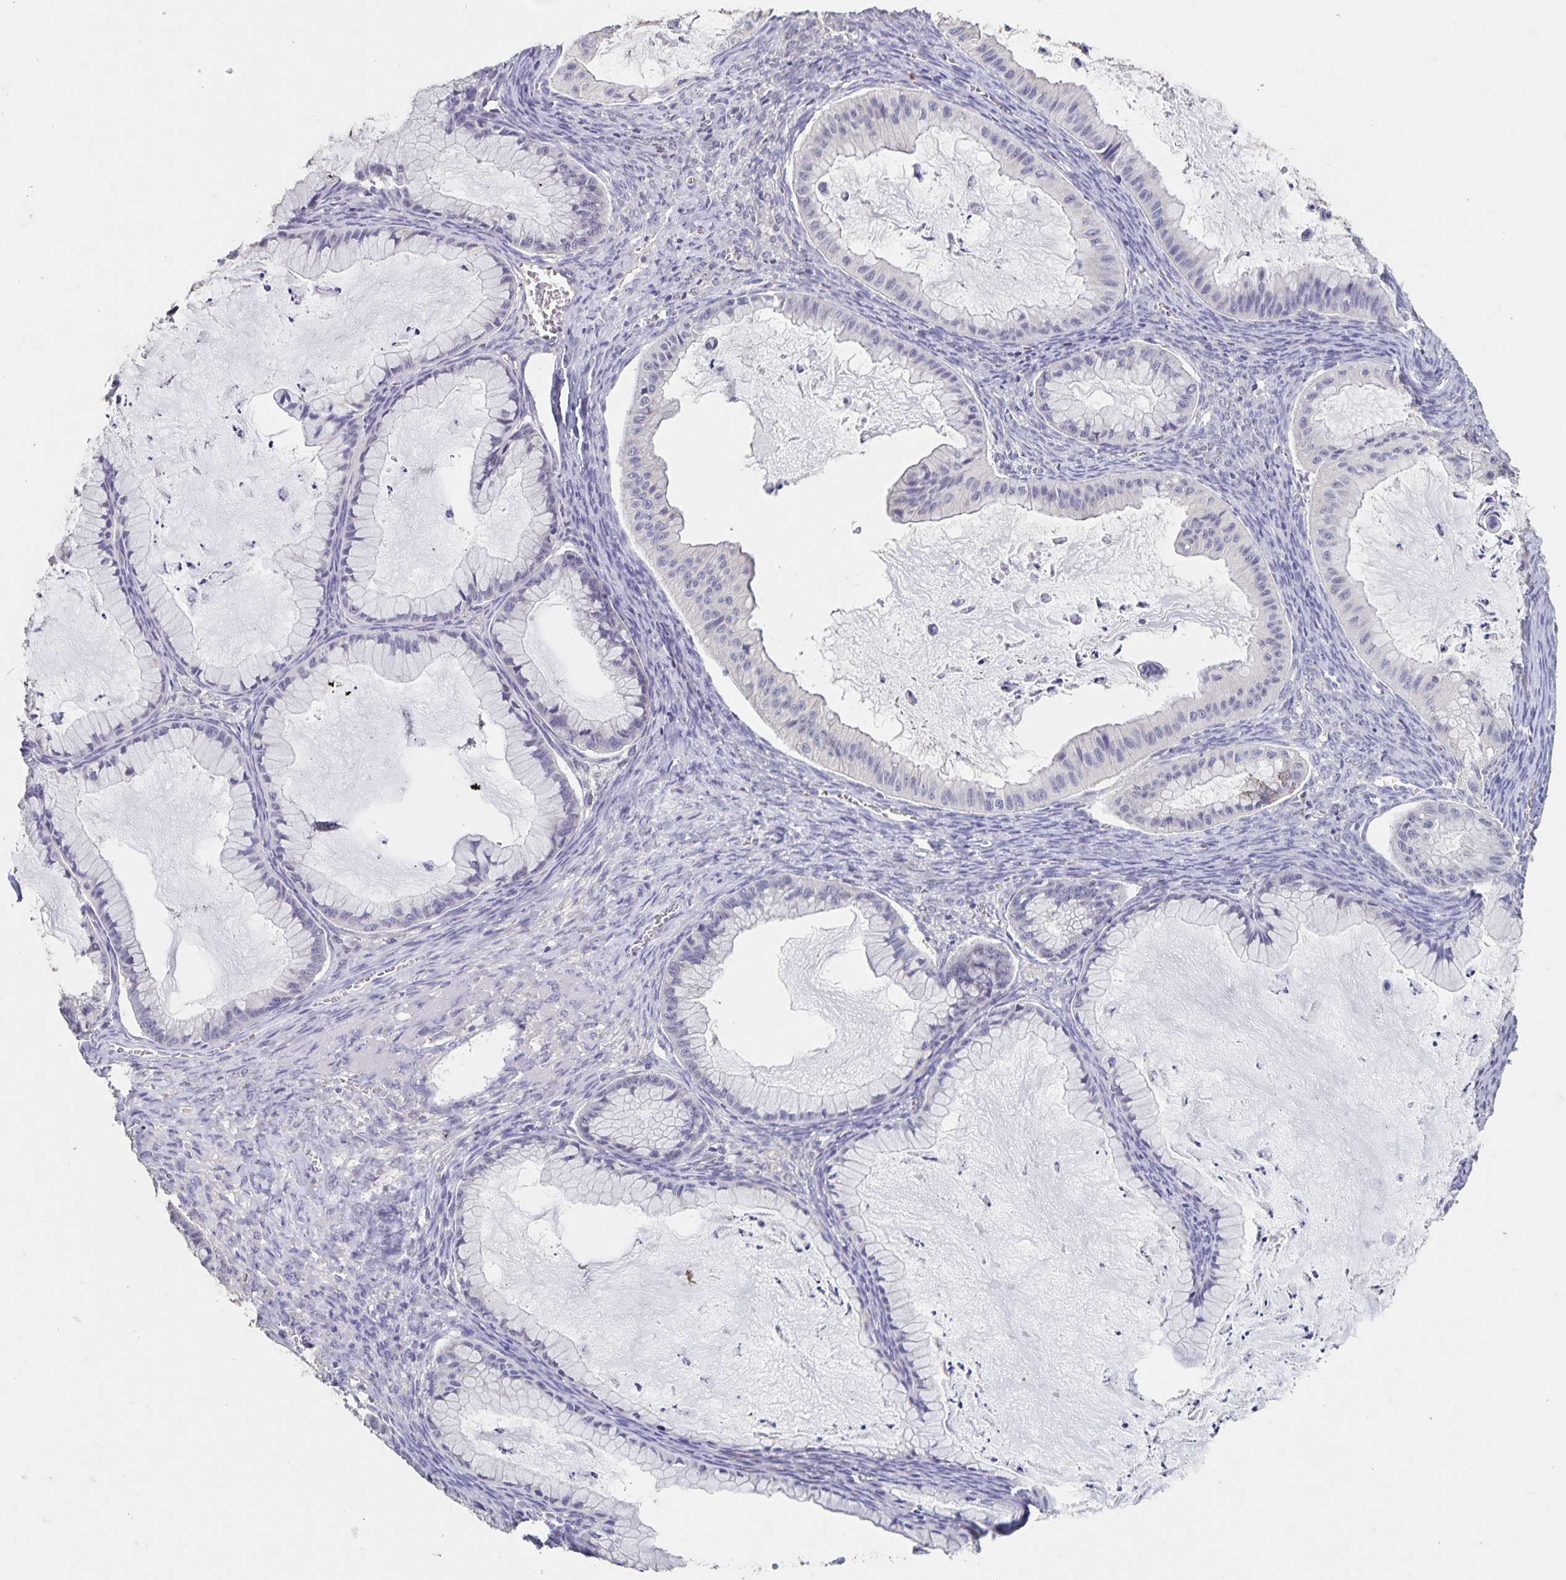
{"staining": {"intensity": "negative", "quantity": "none", "location": "none"}, "tissue": "ovarian cancer", "cell_type": "Tumor cells", "image_type": "cancer", "snomed": [{"axis": "morphology", "description": "Cystadenocarcinoma, mucinous, NOS"}, {"axis": "topography", "description": "Ovary"}], "caption": "Immunohistochemistry (IHC) photomicrograph of human ovarian cancer (mucinous cystadenocarcinoma) stained for a protein (brown), which displays no positivity in tumor cells. Brightfield microscopy of immunohistochemistry (IHC) stained with DAB (brown) and hematoxylin (blue), captured at high magnification.", "gene": "INSL5", "patient": {"sex": "female", "age": 72}}